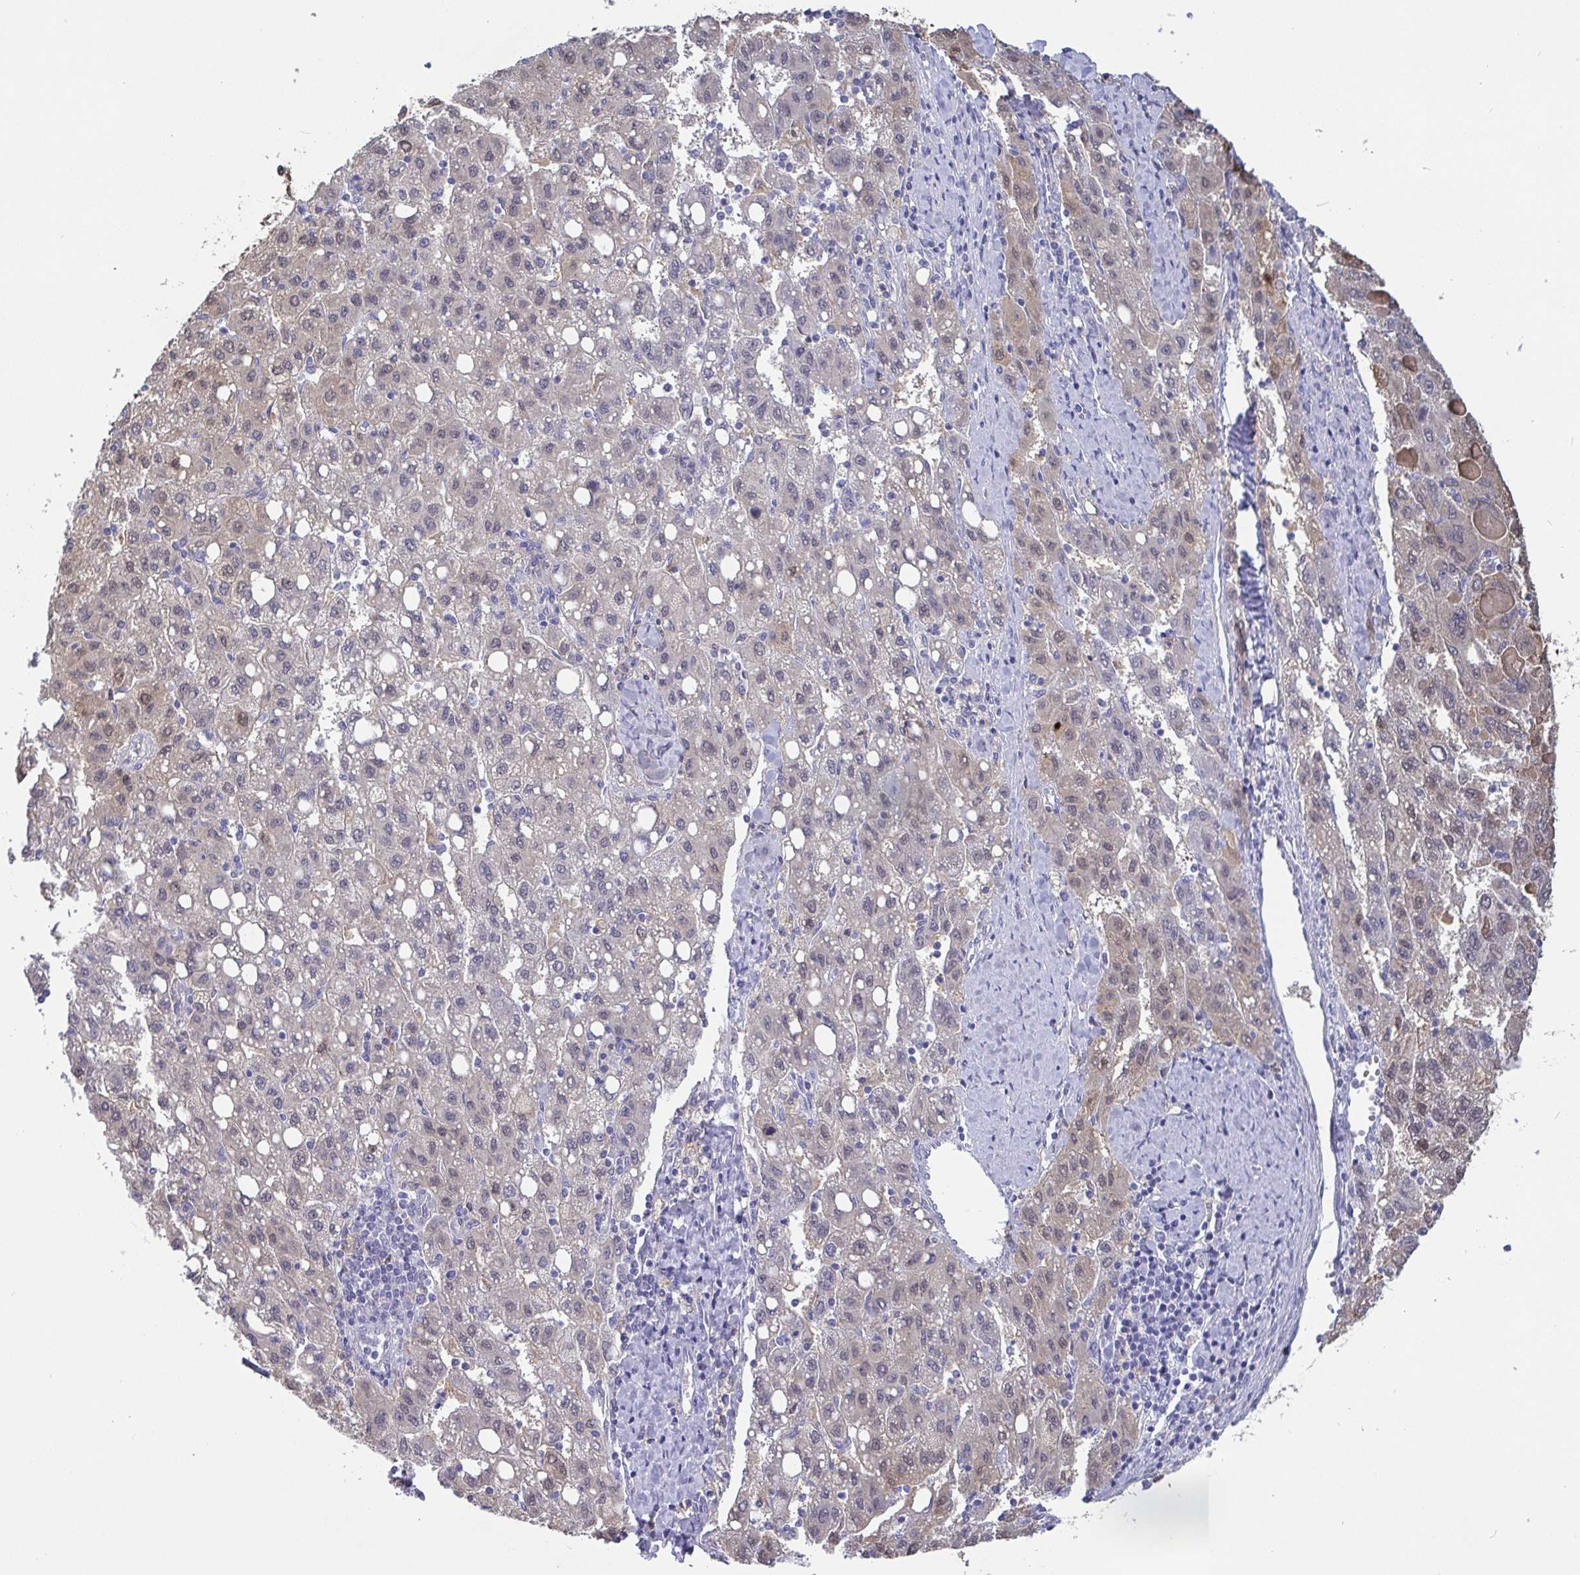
{"staining": {"intensity": "negative", "quantity": "none", "location": "none"}, "tissue": "liver cancer", "cell_type": "Tumor cells", "image_type": "cancer", "snomed": [{"axis": "morphology", "description": "Carcinoma, Hepatocellular, NOS"}, {"axis": "topography", "description": "Liver"}], "caption": "Immunohistochemical staining of liver cancer (hepatocellular carcinoma) displays no significant expression in tumor cells.", "gene": "IDH1", "patient": {"sex": "female", "age": 82}}